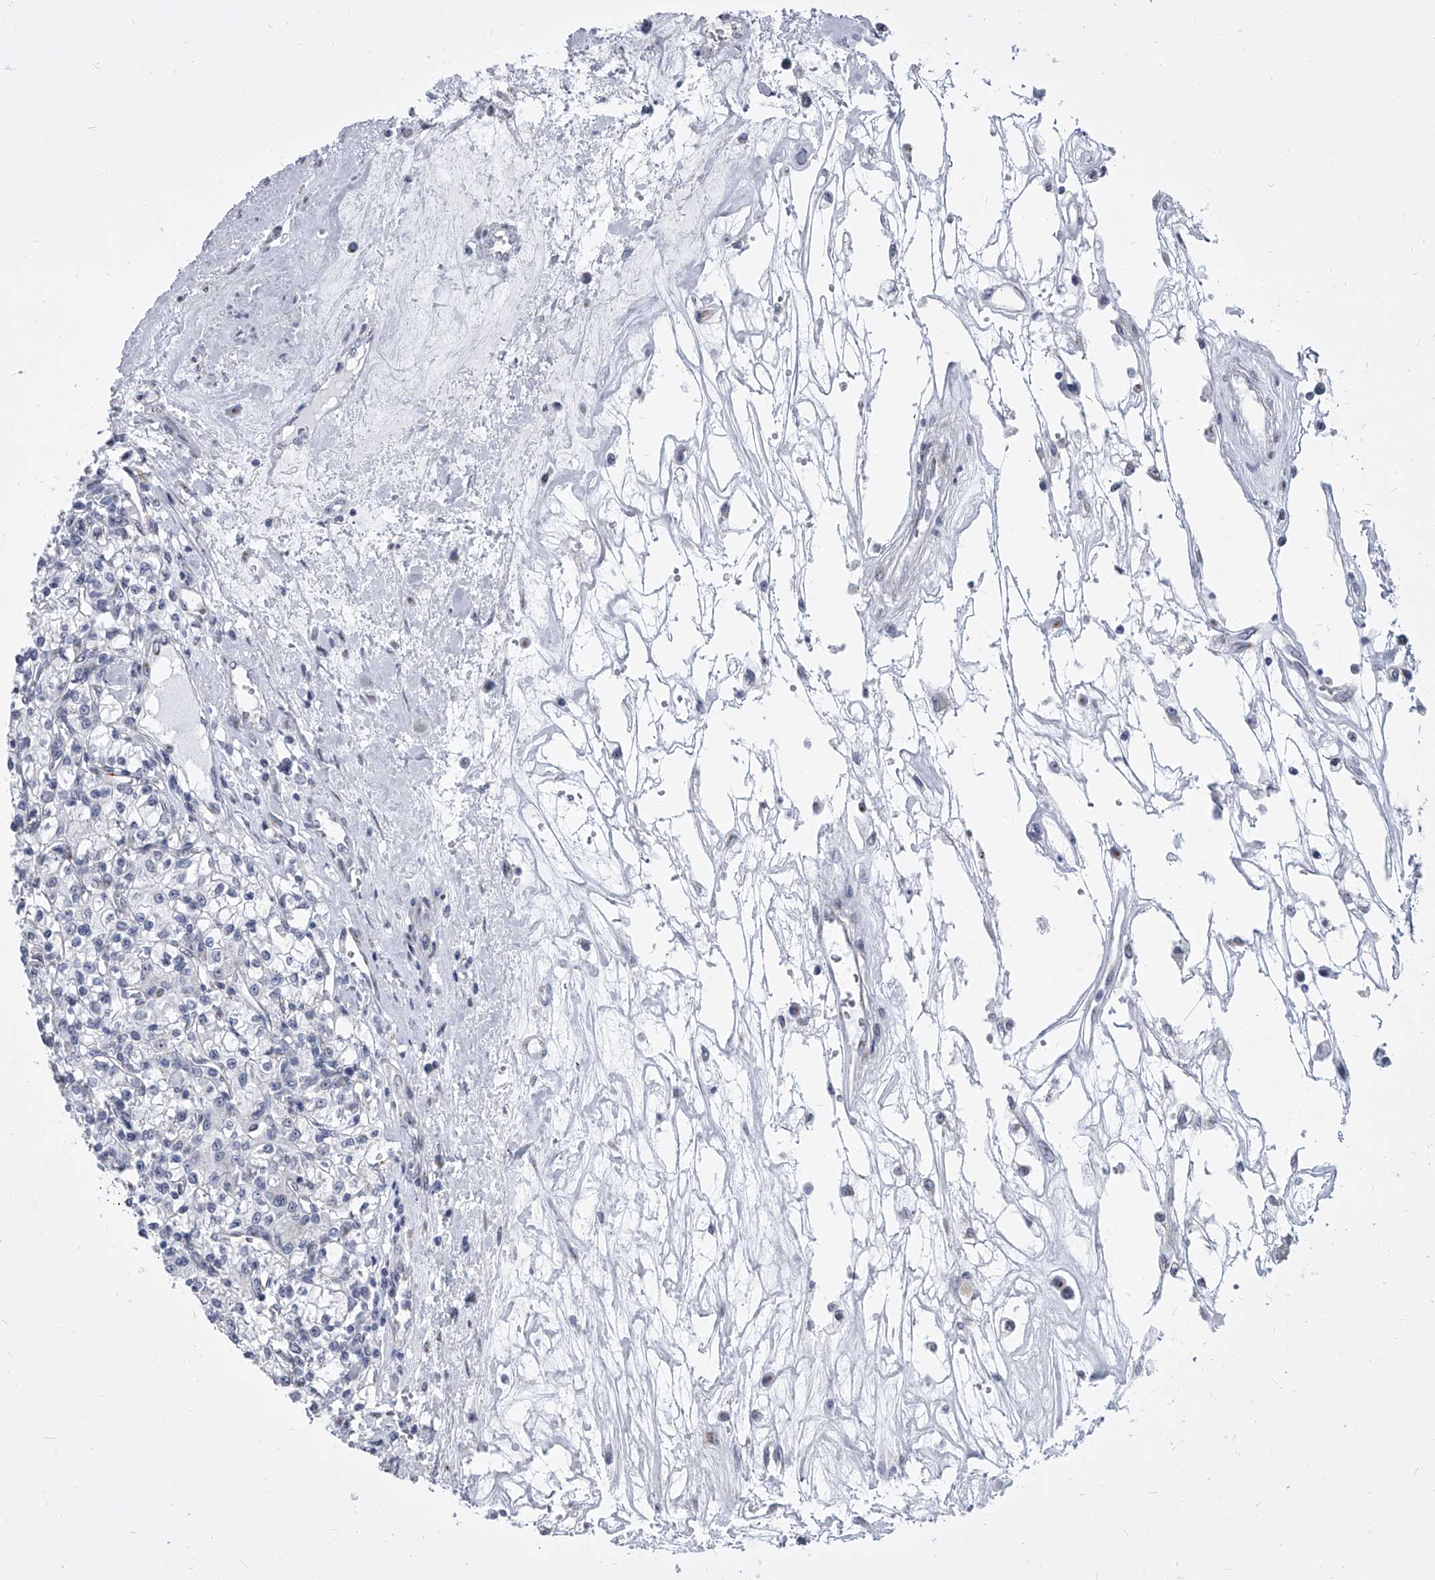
{"staining": {"intensity": "negative", "quantity": "none", "location": "none"}, "tissue": "renal cancer", "cell_type": "Tumor cells", "image_type": "cancer", "snomed": [{"axis": "morphology", "description": "Adenocarcinoma, NOS"}, {"axis": "topography", "description": "Kidney"}], "caption": "Protein analysis of adenocarcinoma (renal) exhibits no significant expression in tumor cells. (IHC, brightfield microscopy, high magnification).", "gene": "EVA1C", "patient": {"sex": "female", "age": 59}}